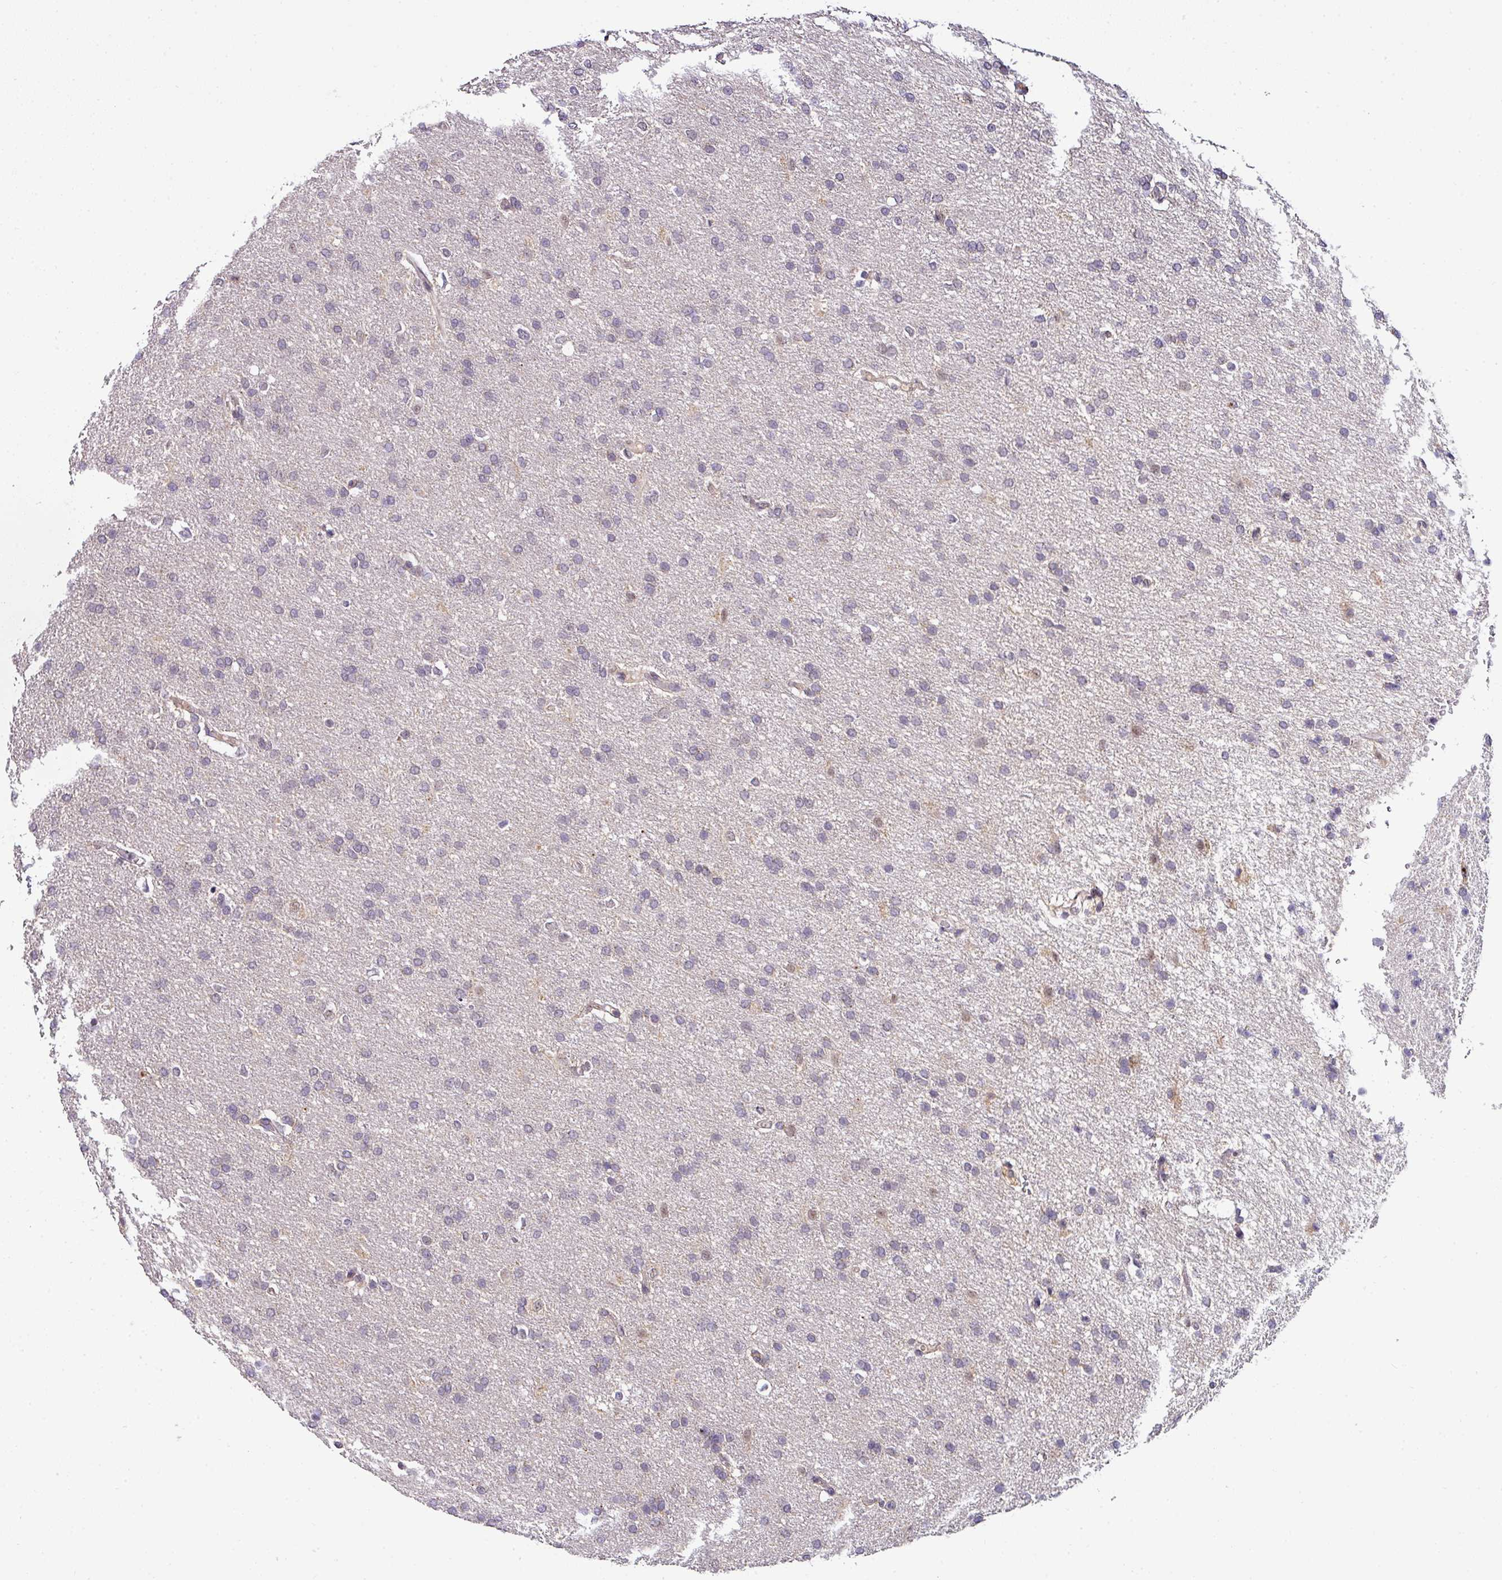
{"staining": {"intensity": "negative", "quantity": "none", "location": "none"}, "tissue": "glioma", "cell_type": "Tumor cells", "image_type": "cancer", "snomed": [{"axis": "morphology", "description": "Glioma, malignant, High grade"}, {"axis": "topography", "description": "Brain"}], "caption": "Protein analysis of high-grade glioma (malignant) reveals no significant positivity in tumor cells. (IHC, brightfield microscopy, high magnification).", "gene": "NAPSA", "patient": {"sex": "male", "age": 72}}